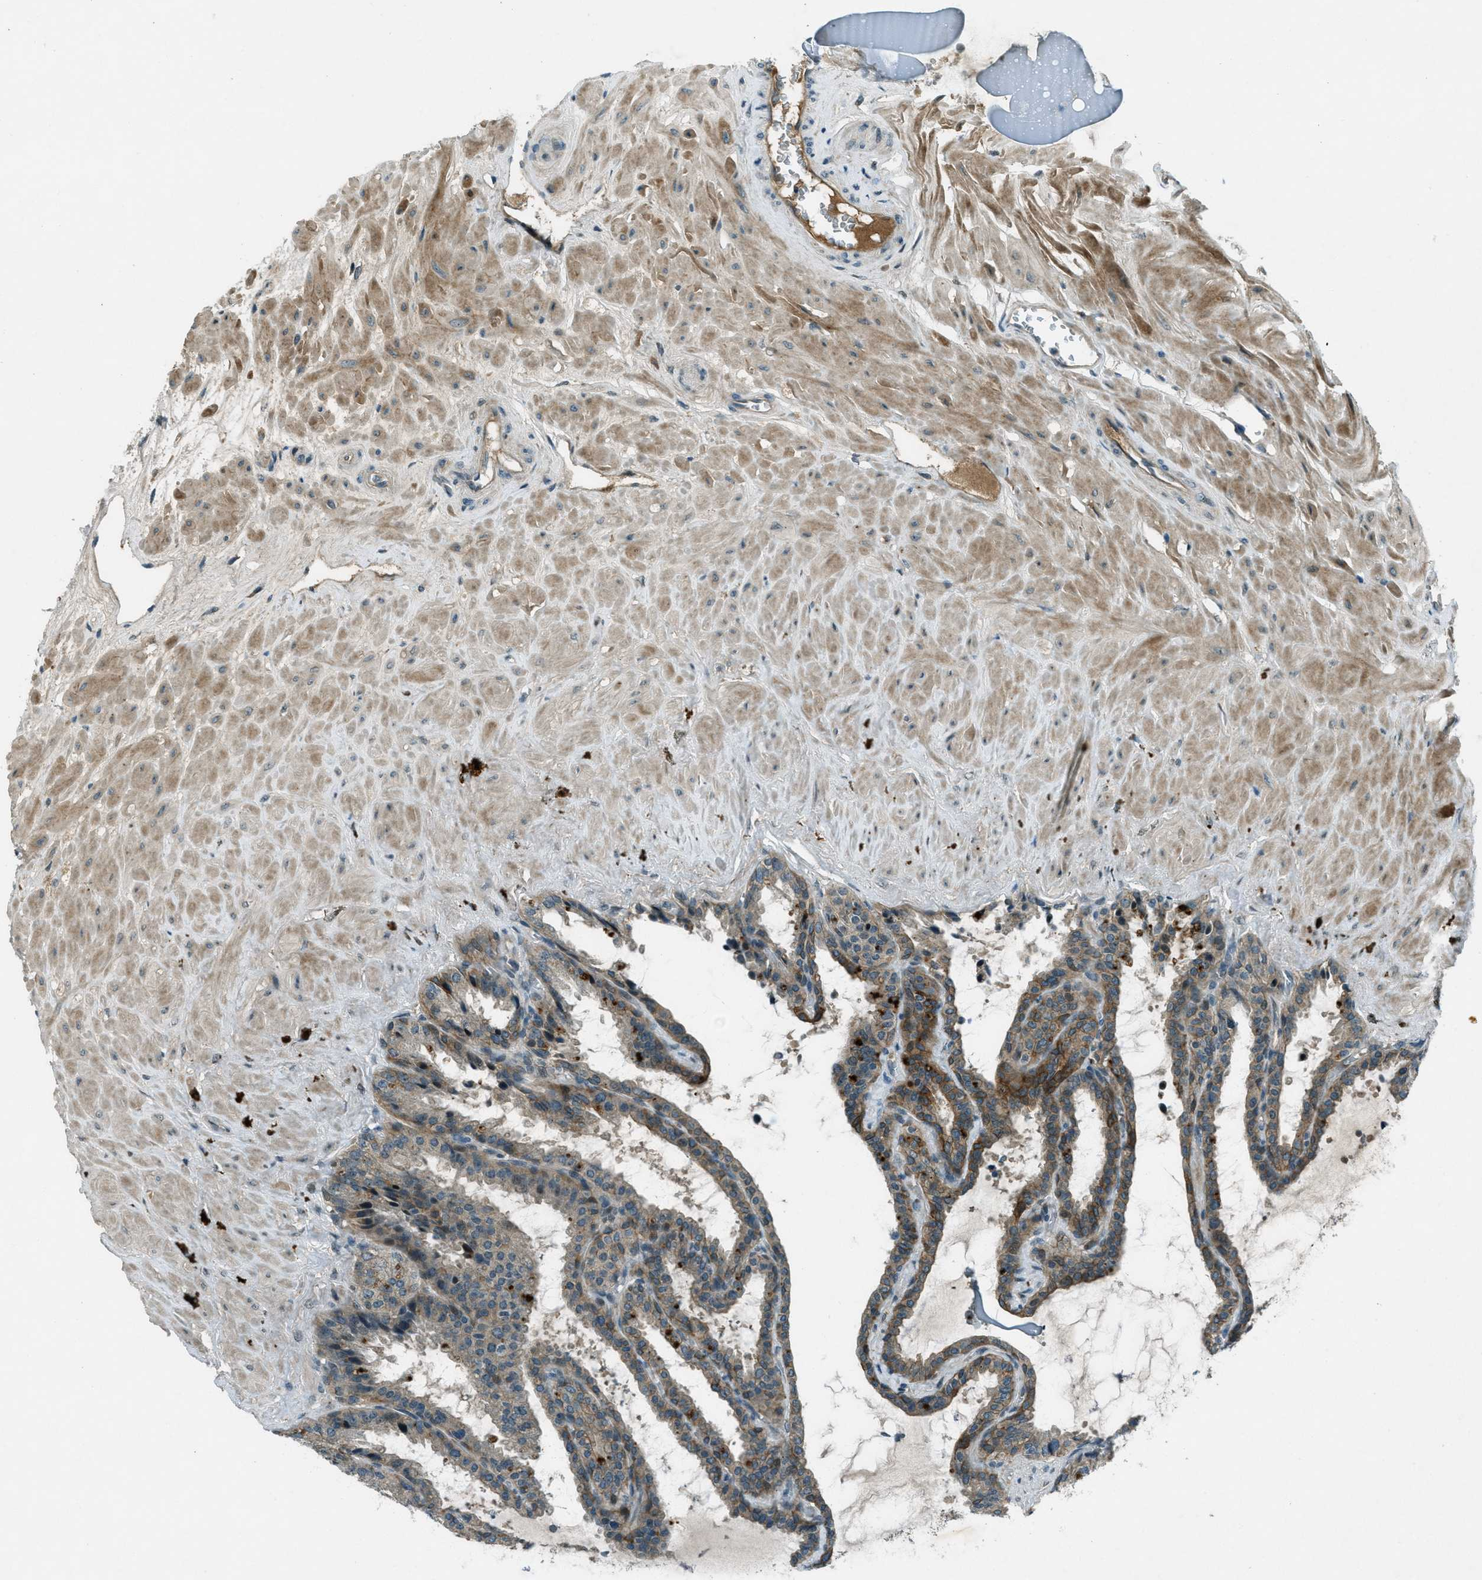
{"staining": {"intensity": "moderate", "quantity": ">75%", "location": "cytoplasmic/membranous"}, "tissue": "seminal vesicle", "cell_type": "Glandular cells", "image_type": "normal", "snomed": [{"axis": "morphology", "description": "Normal tissue, NOS"}, {"axis": "topography", "description": "Seminal veicle"}], "caption": "This is a photomicrograph of immunohistochemistry staining of unremarkable seminal vesicle, which shows moderate positivity in the cytoplasmic/membranous of glandular cells.", "gene": "STK11", "patient": {"sex": "male", "age": 46}}